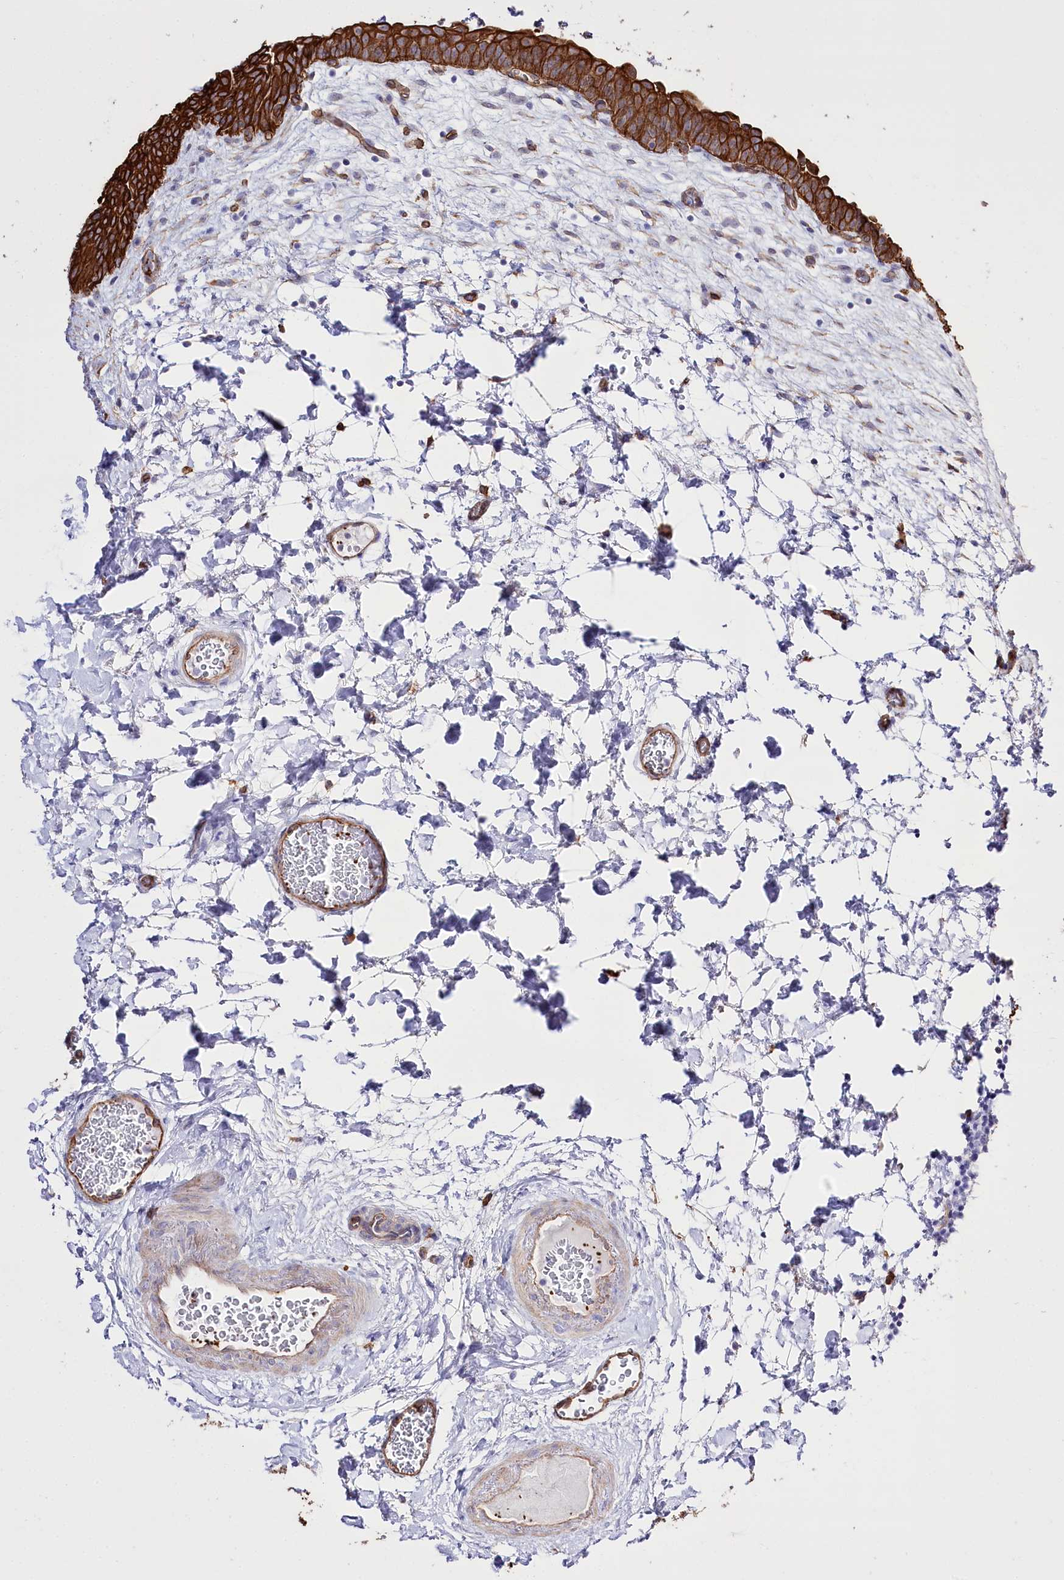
{"staining": {"intensity": "strong", "quantity": "25%-75%", "location": "cytoplasmic/membranous"}, "tissue": "urinary bladder", "cell_type": "Urothelial cells", "image_type": "normal", "snomed": [{"axis": "morphology", "description": "Normal tissue, NOS"}, {"axis": "topography", "description": "Urinary bladder"}], "caption": "Protein expression analysis of unremarkable urinary bladder demonstrates strong cytoplasmic/membranous staining in approximately 25%-75% of urothelial cells.", "gene": "SLC39A10", "patient": {"sex": "male", "age": 83}}